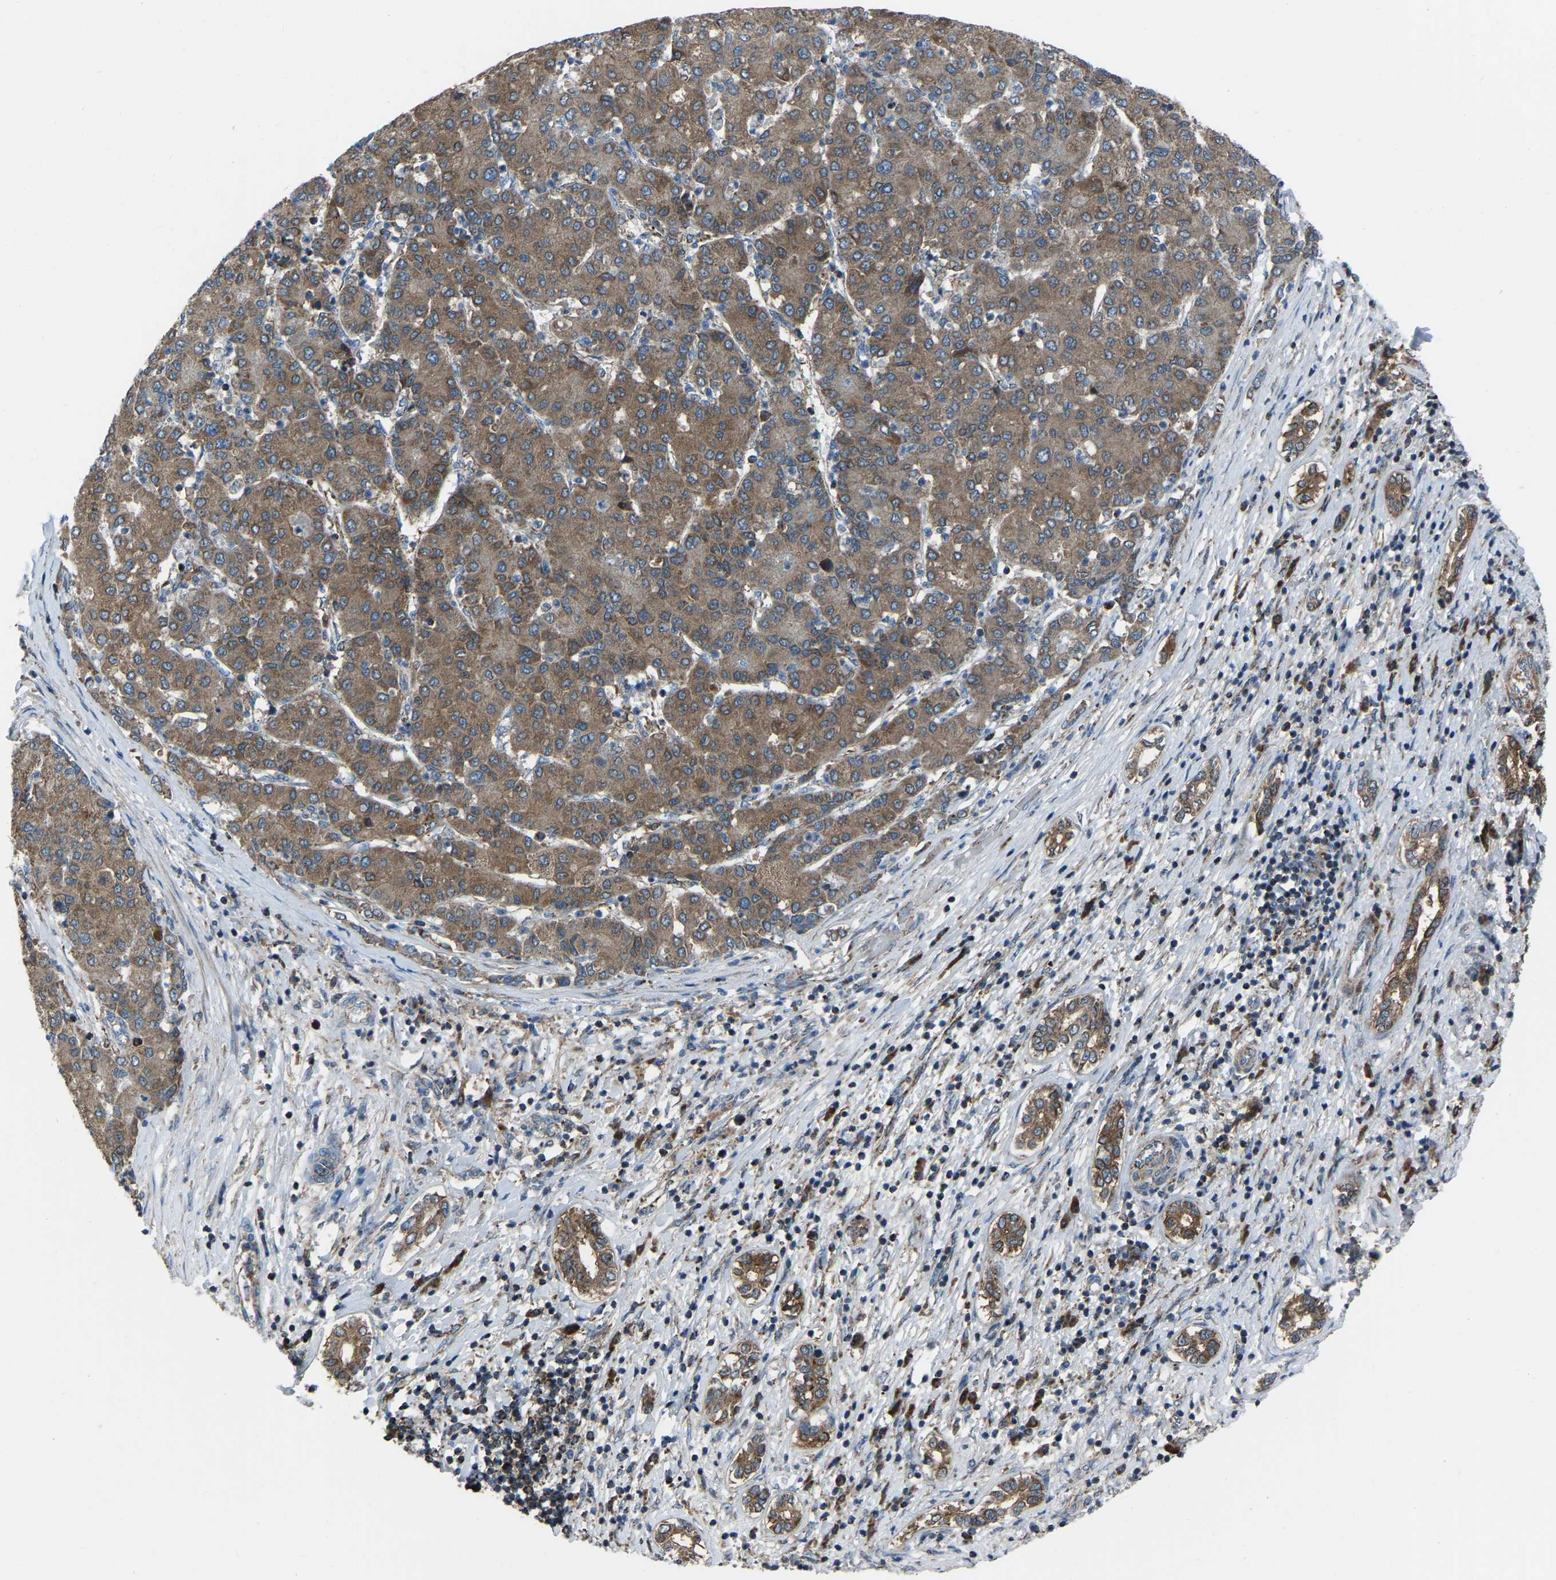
{"staining": {"intensity": "moderate", "quantity": ">75%", "location": "cytoplasmic/membranous"}, "tissue": "liver cancer", "cell_type": "Tumor cells", "image_type": "cancer", "snomed": [{"axis": "morphology", "description": "Carcinoma, Hepatocellular, NOS"}, {"axis": "topography", "description": "Liver"}], "caption": "High-power microscopy captured an IHC micrograph of hepatocellular carcinoma (liver), revealing moderate cytoplasmic/membranous positivity in about >75% of tumor cells.", "gene": "AKR1A1", "patient": {"sex": "male", "age": 65}}